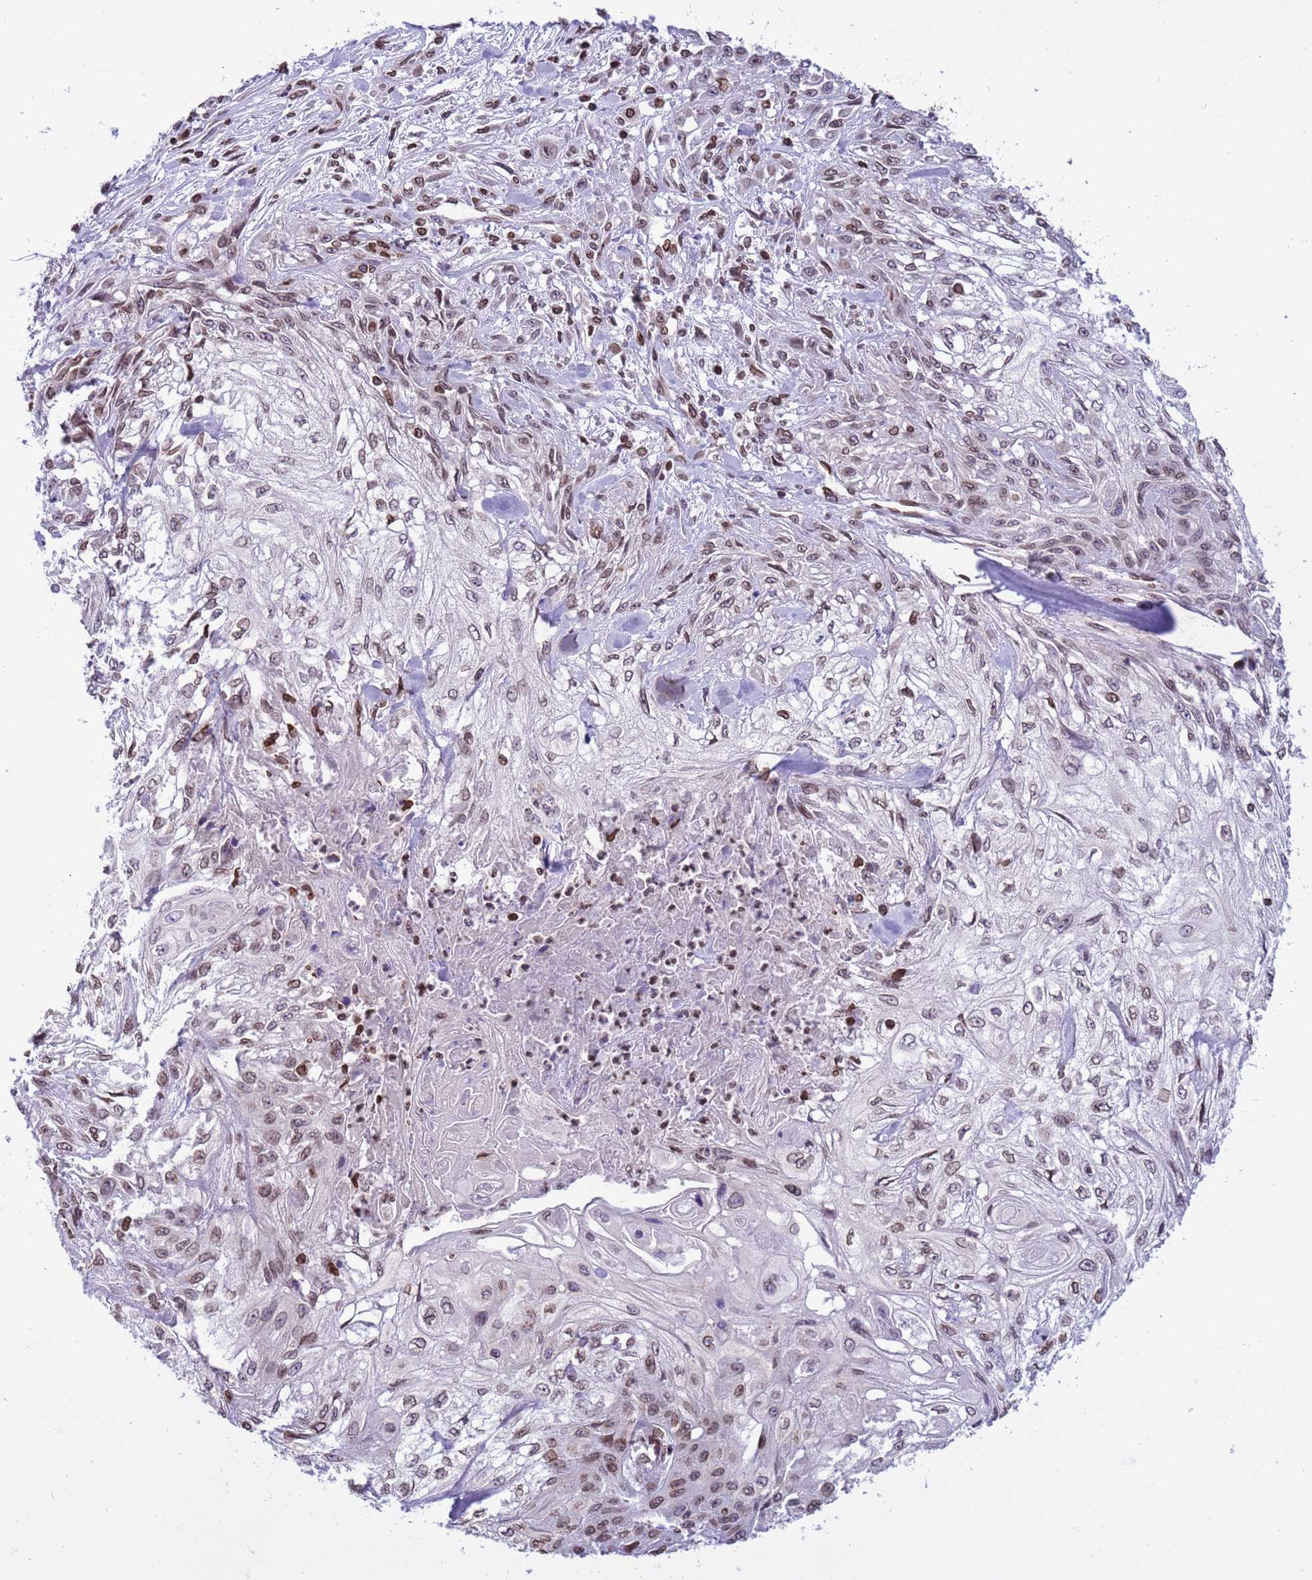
{"staining": {"intensity": "weak", "quantity": ">75%", "location": "cytoplasmic/membranous,nuclear"}, "tissue": "skin cancer", "cell_type": "Tumor cells", "image_type": "cancer", "snomed": [{"axis": "morphology", "description": "Squamous cell carcinoma, NOS"}, {"axis": "morphology", "description": "Squamous cell carcinoma, metastatic, NOS"}, {"axis": "topography", "description": "Skin"}, {"axis": "topography", "description": "Lymph node"}], "caption": "Skin cancer stained for a protein shows weak cytoplasmic/membranous and nuclear positivity in tumor cells. (DAB (3,3'-diaminobenzidine) IHC, brown staining for protein, blue staining for nuclei).", "gene": "DHX37", "patient": {"sex": "male", "age": 75}}